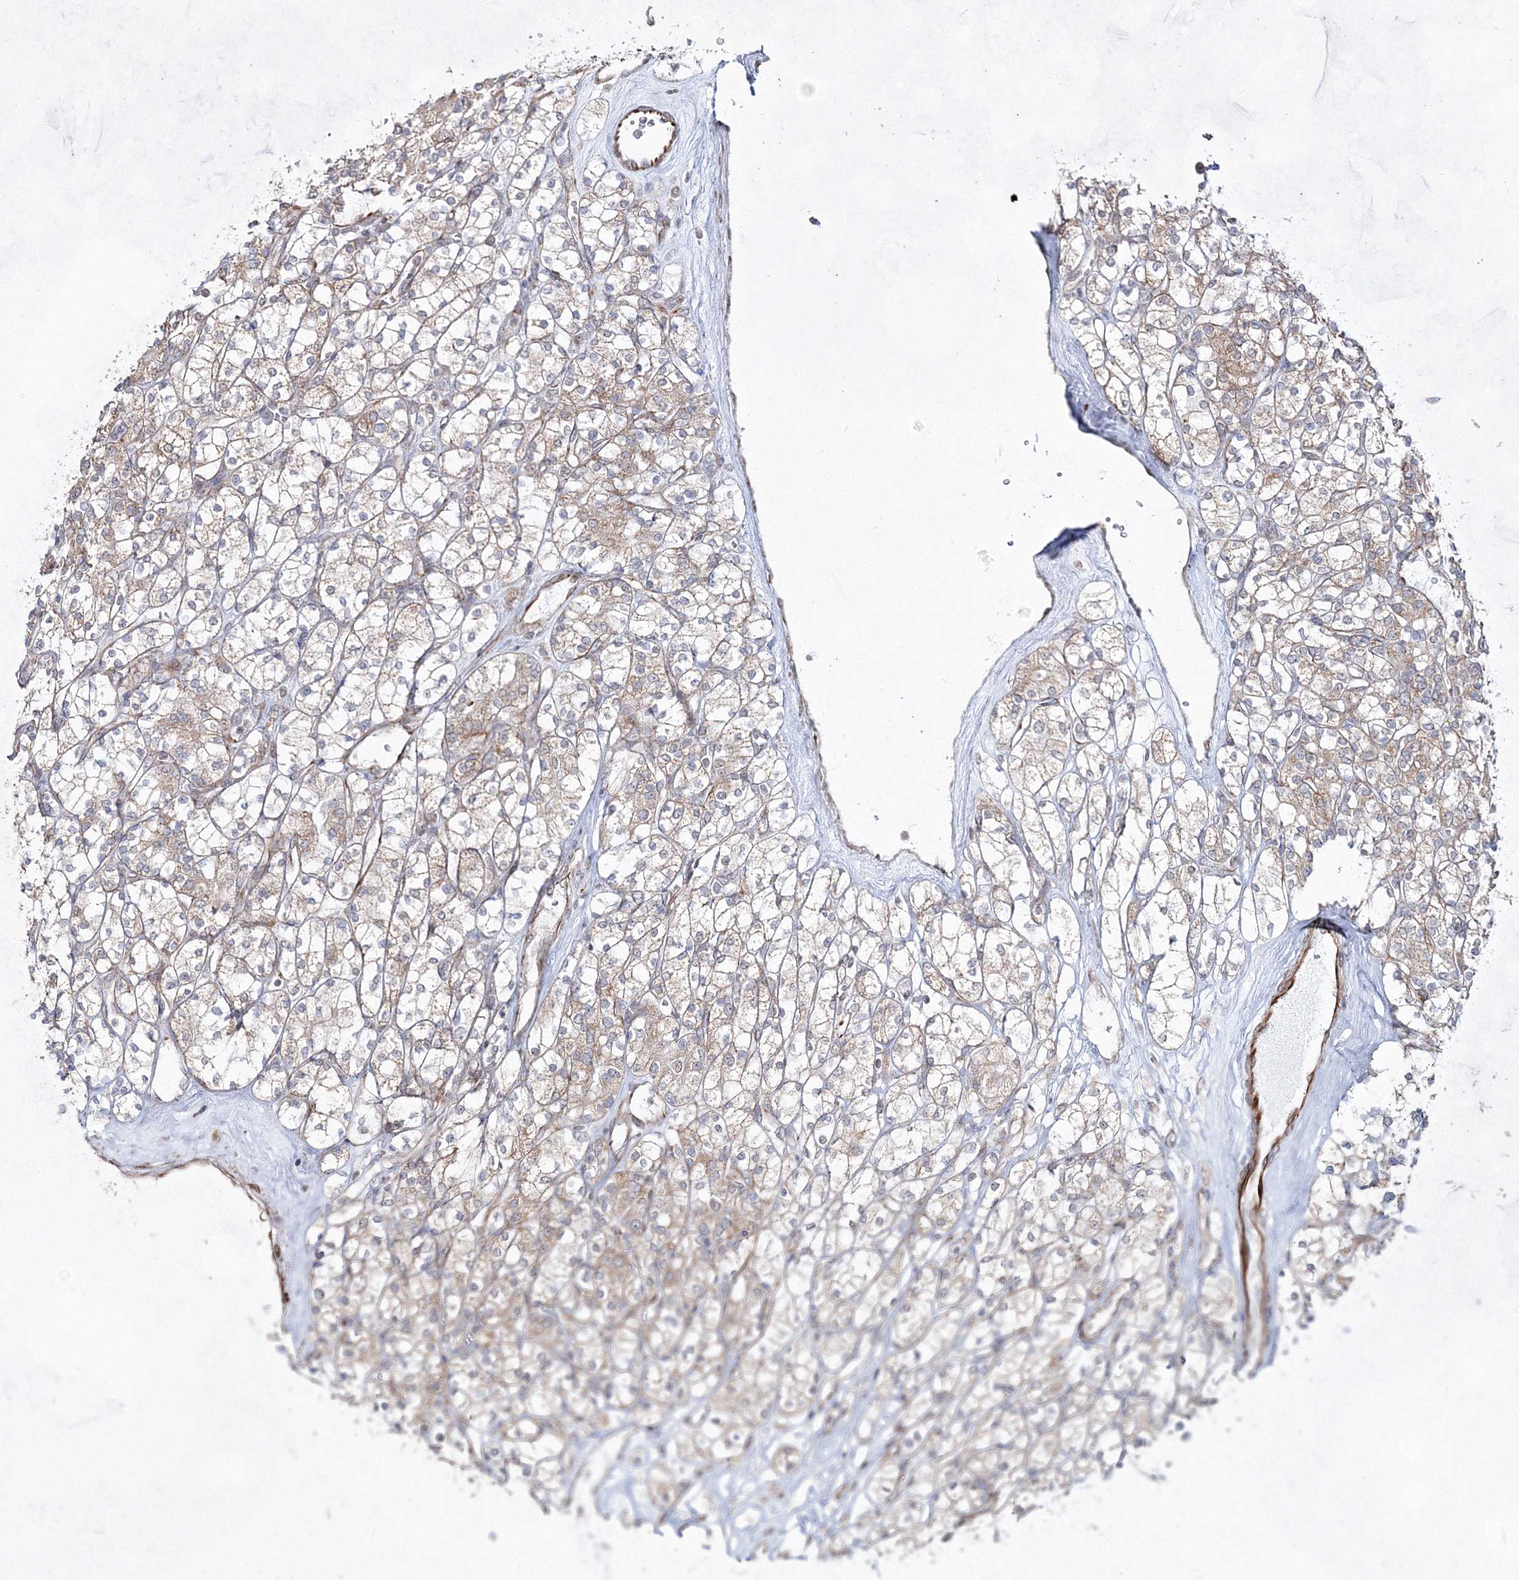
{"staining": {"intensity": "weak", "quantity": "25%-75%", "location": "cytoplasmic/membranous"}, "tissue": "renal cancer", "cell_type": "Tumor cells", "image_type": "cancer", "snomed": [{"axis": "morphology", "description": "Adenocarcinoma, NOS"}, {"axis": "topography", "description": "Kidney"}], "caption": "Renal adenocarcinoma stained with a protein marker displays weak staining in tumor cells.", "gene": "SNIP1", "patient": {"sex": "male", "age": 77}}